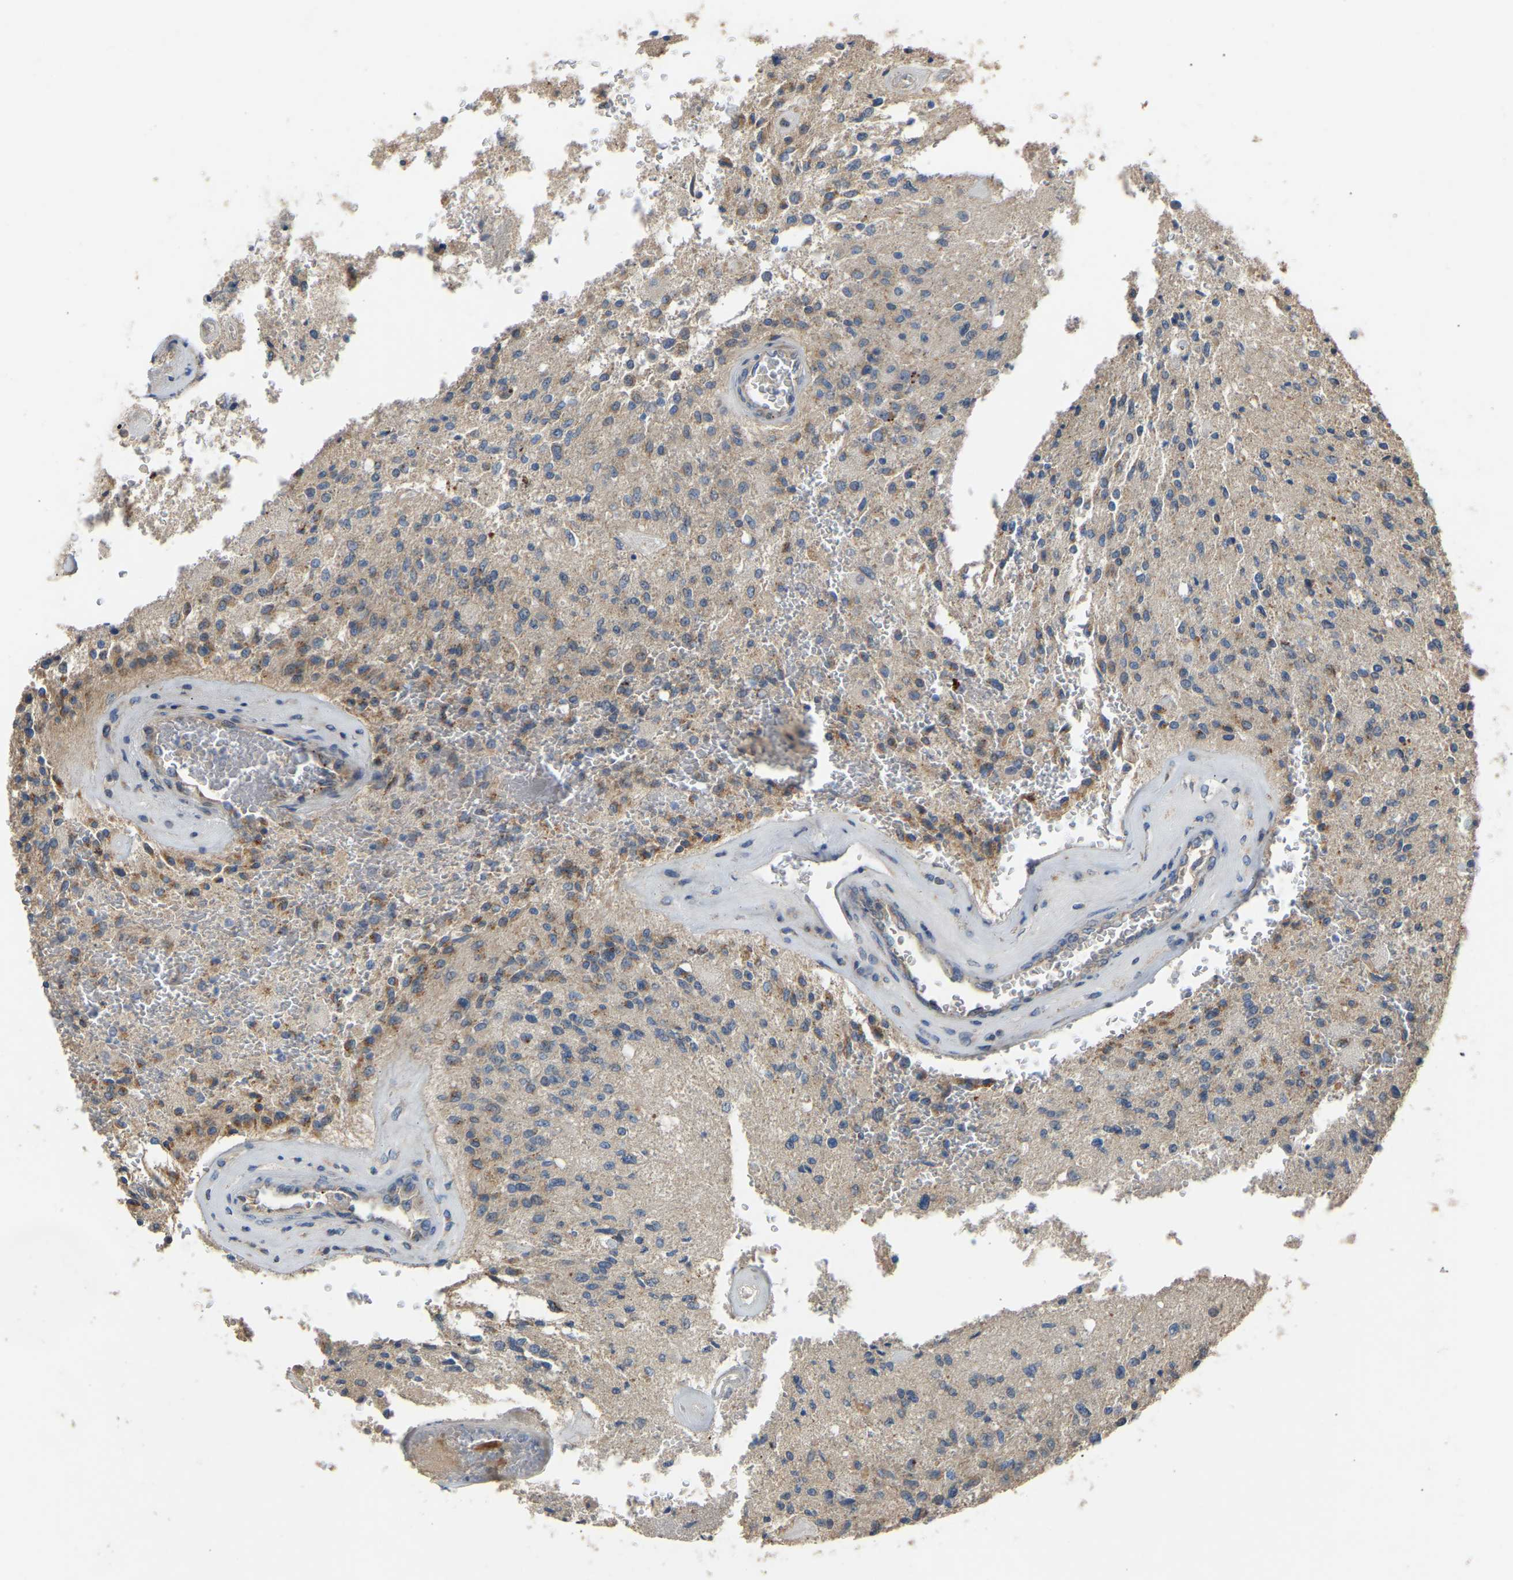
{"staining": {"intensity": "moderate", "quantity": "<25%", "location": "cytoplasmic/membranous"}, "tissue": "glioma", "cell_type": "Tumor cells", "image_type": "cancer", "snomed": [{"axis": "morphology", "description": "Normal tissue, NOS"}, {"axis": "morphology", "description": "Glioma, malignant, High grade"}, {"axis": "topography", "description": "Cerebral cortex"}], "caption": "DAB (3,3'-diaminobenzidine) immunohistochemical staining of glioma reveals moderate cytoplasmic/membranous protein expression in about <25% of tumor cells.", "gene": "RGP1", "patient": {"sex": "male", "age": 77}}